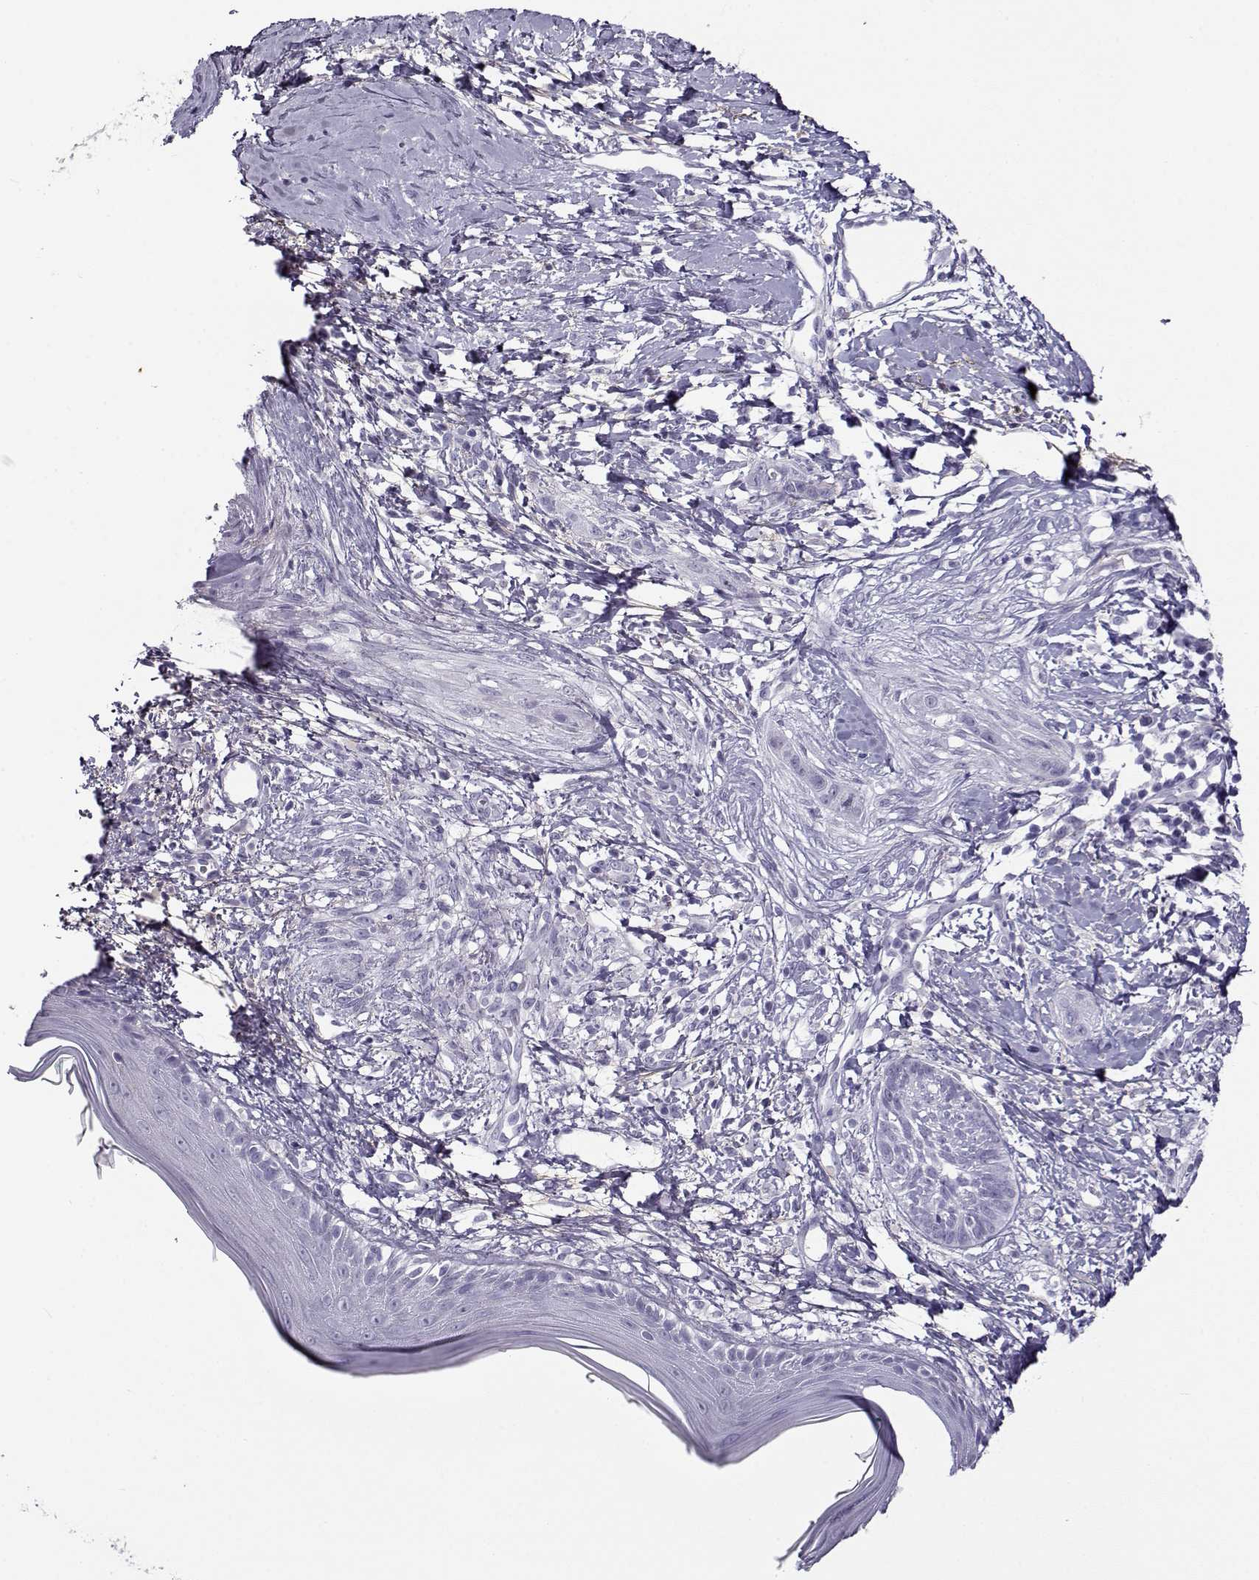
{"staining": {"intensity": "negative", "quantity": "none", "location": "none"}, "tissue": "skin cancer", "cell_type": "Tumor cells", "image_type": "cancer", "snomed": [{"axis": "morphology", "description": "Normal tissue, NOS"}, {"axis": "morphology", "description": "Basal cell carcinoma"}, {"axis": "topography", "description": "Skin"}], "caption": "The immunohistochemistry (IHC) micrograph has no significant positivity in tumor cells of skin cancer tissue. (Immunohistochemistry (ihc), brightfield microscopy, high magnification).", "gene": "GTSF1L", "patient": {"sex": "male", "age": 84}}